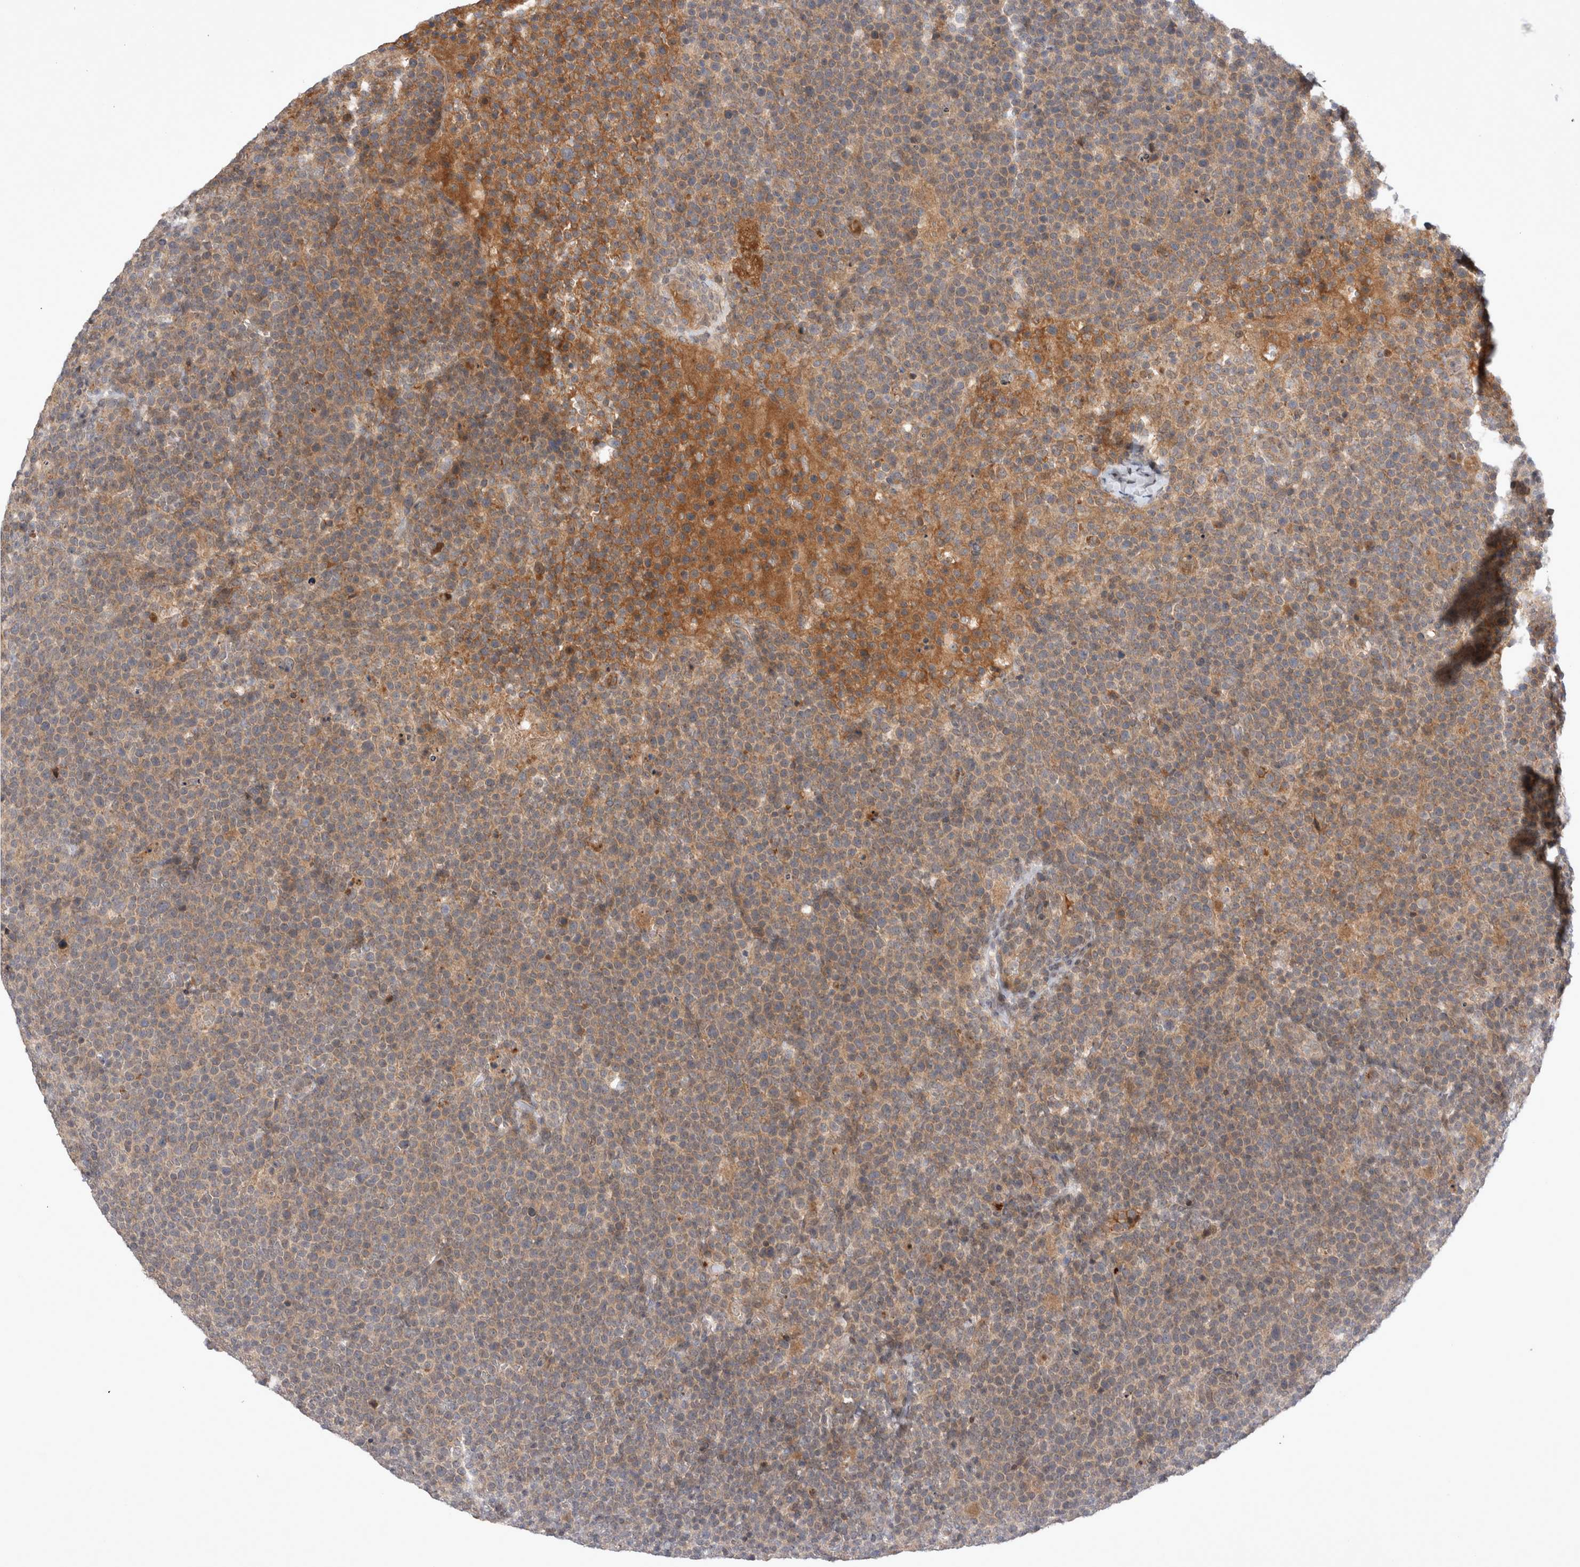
{"staining": {"intensity": "weak", "quantity": ">75%", "location": "cytoplasmic/membranous"}, "tissue": "lymphoma", "cell_type": "Tumor cells", "image_type": "cancer", "snomed": [{"axis": "morphology", "description": "Malignant lymphoma, non-Hodgkin's type, High grade"}, {"axis": "topography", "description": "Lymph node"}], "caption": "Weak cytoplasmic/membranous positivity for a protein is appreciated in approximately >75% of tumor cells of lymphoma using immunohistochemistry (IHC).", "gene": "PLEKHM1", "patient": {"sex": "male", "age": 61}}